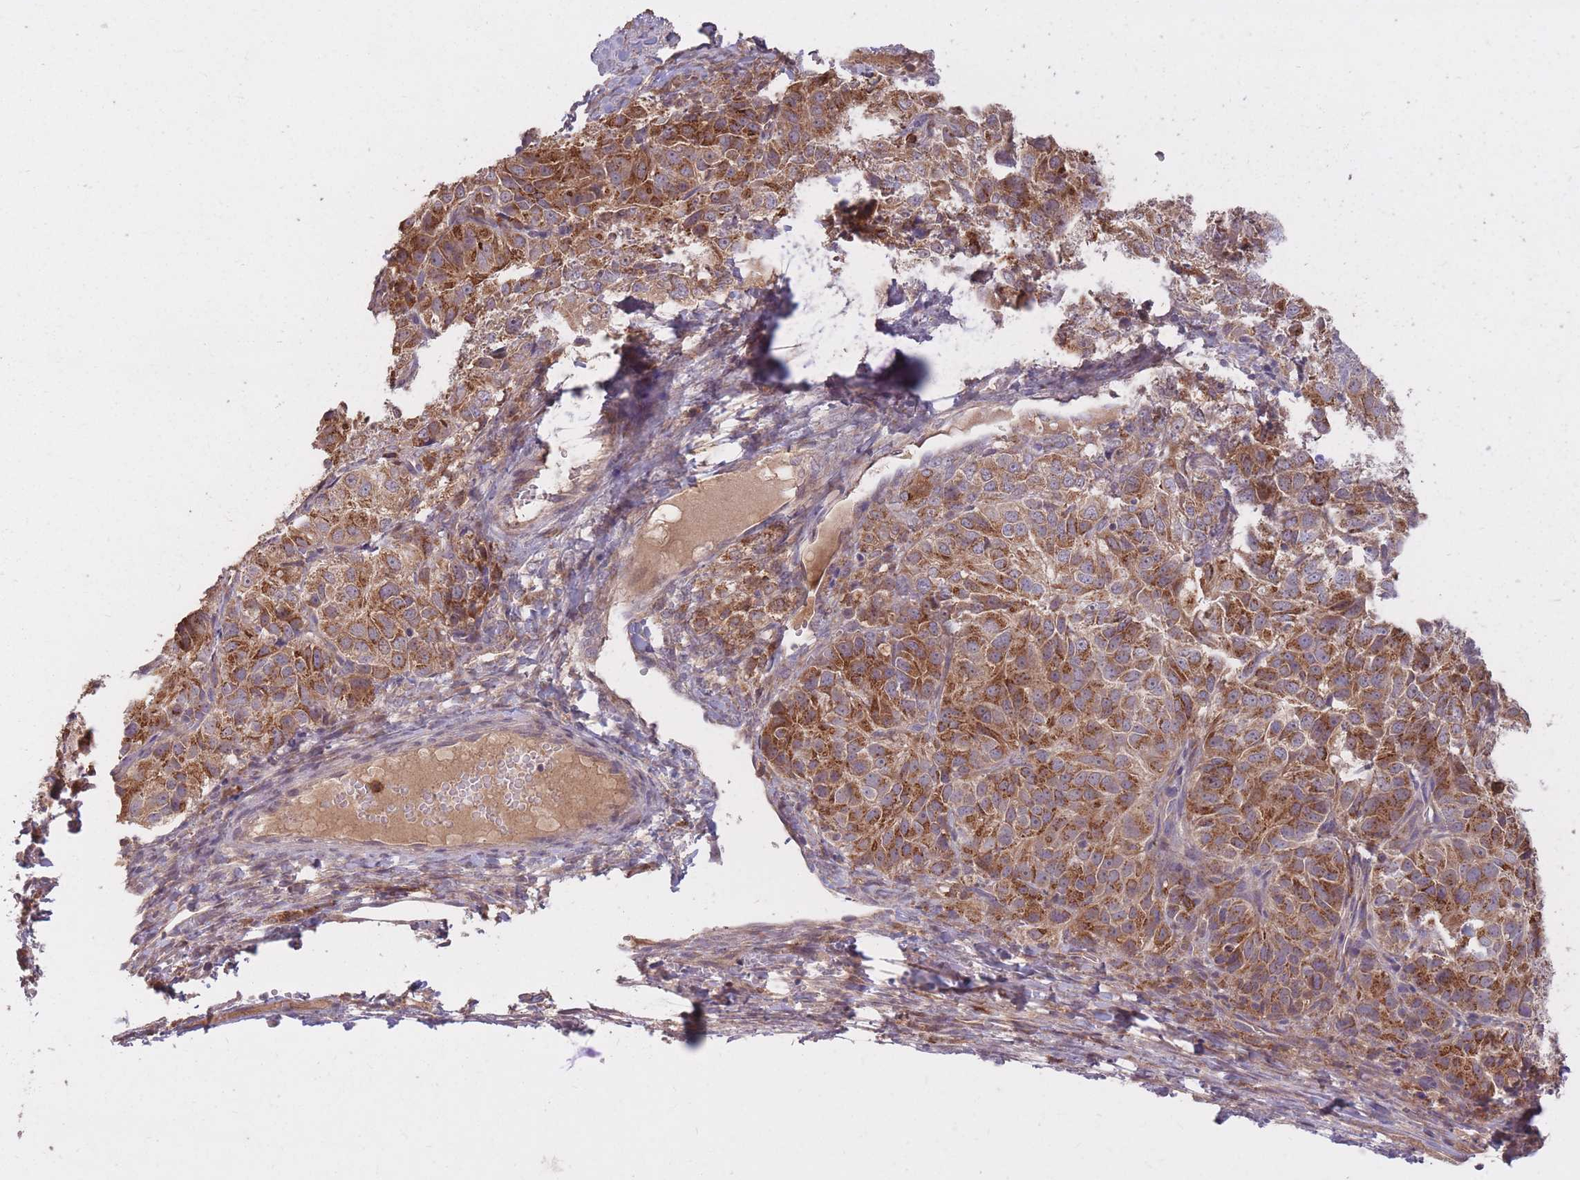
{"staining": {"intensity": "moderate", "quantity": ">75%", "location": "cytoplasmic/membranous"}, "tissue": "ovarian cancer", "cell_type": "Tumor cells", "image_type": "cancer", "snomed": [{"axis": "morphology", "description": "Carcinoma, endometroid"}, {"axis": "topography", "description": "Ovary"}], "caption": "Protein staining of ovarian cancer tissue demonstrates moderate cytoplasmic/membranous staining in approximately >75% of tumor cells.", "gene": "IGF2BP2", "patient": {"sex": "female", "age": 51}}